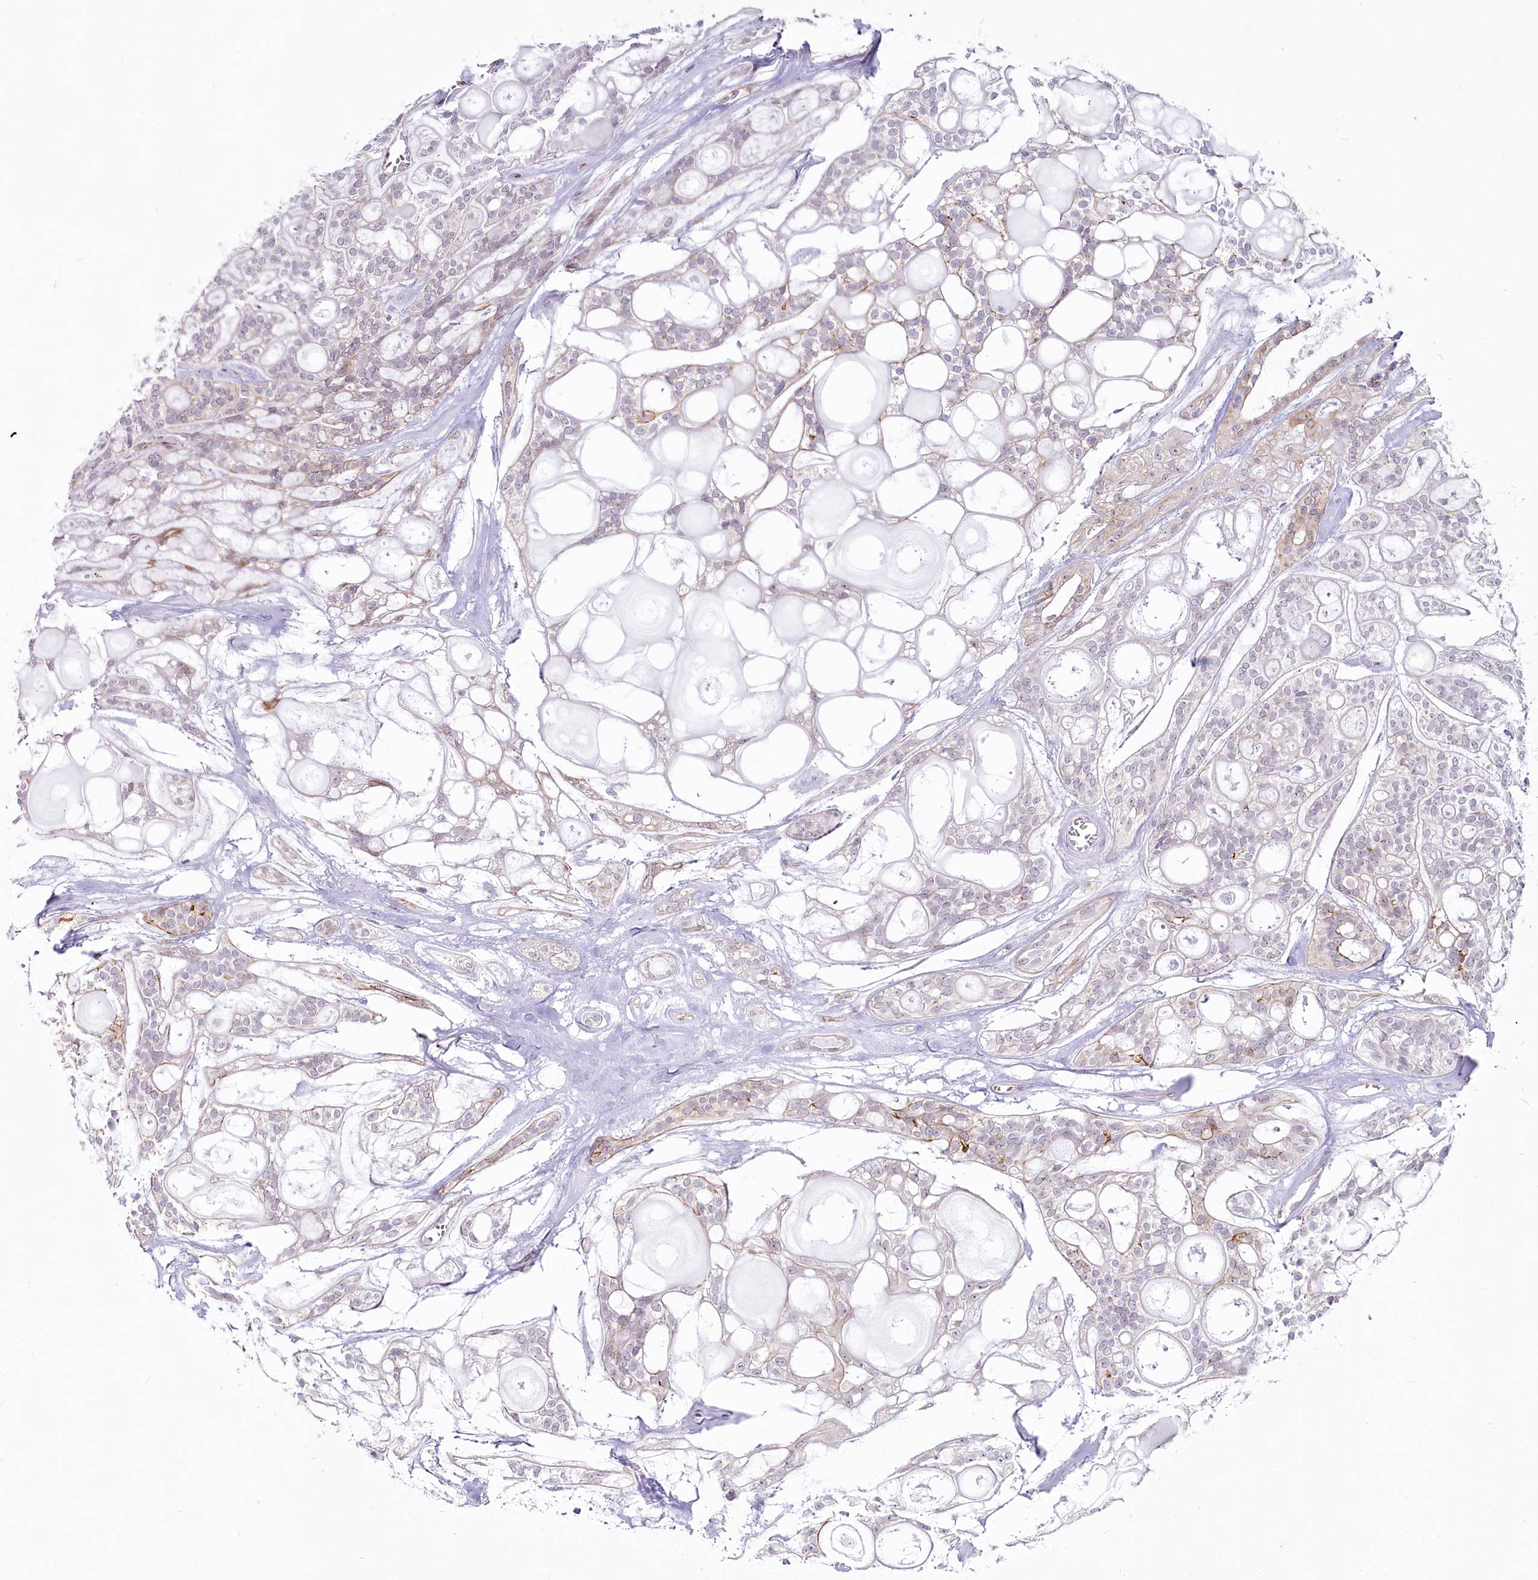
{"staining": {"intensity": "moderate", "quantity": "<25%", "location": "cytoplasmic/membranous"}, "tissue": "head and neck cancer", "cell_type": "Tumor cells", "image_type": "cancer", "snomed": [{"axis": "morphology", "description": "Adenocarcinoma, NOS"}, {"axis": "topography", "description": "Head-Neck"}], "caption": "There is low levels of moderate cytoplasmic/membranous positivity in tumor cells of head and neck cancer (adenocarcinoma), as demonstrated by immunohistochemical staining (brown color).", "gene": "ABHD8", "patient": {"sex": "male", "age": 66}}